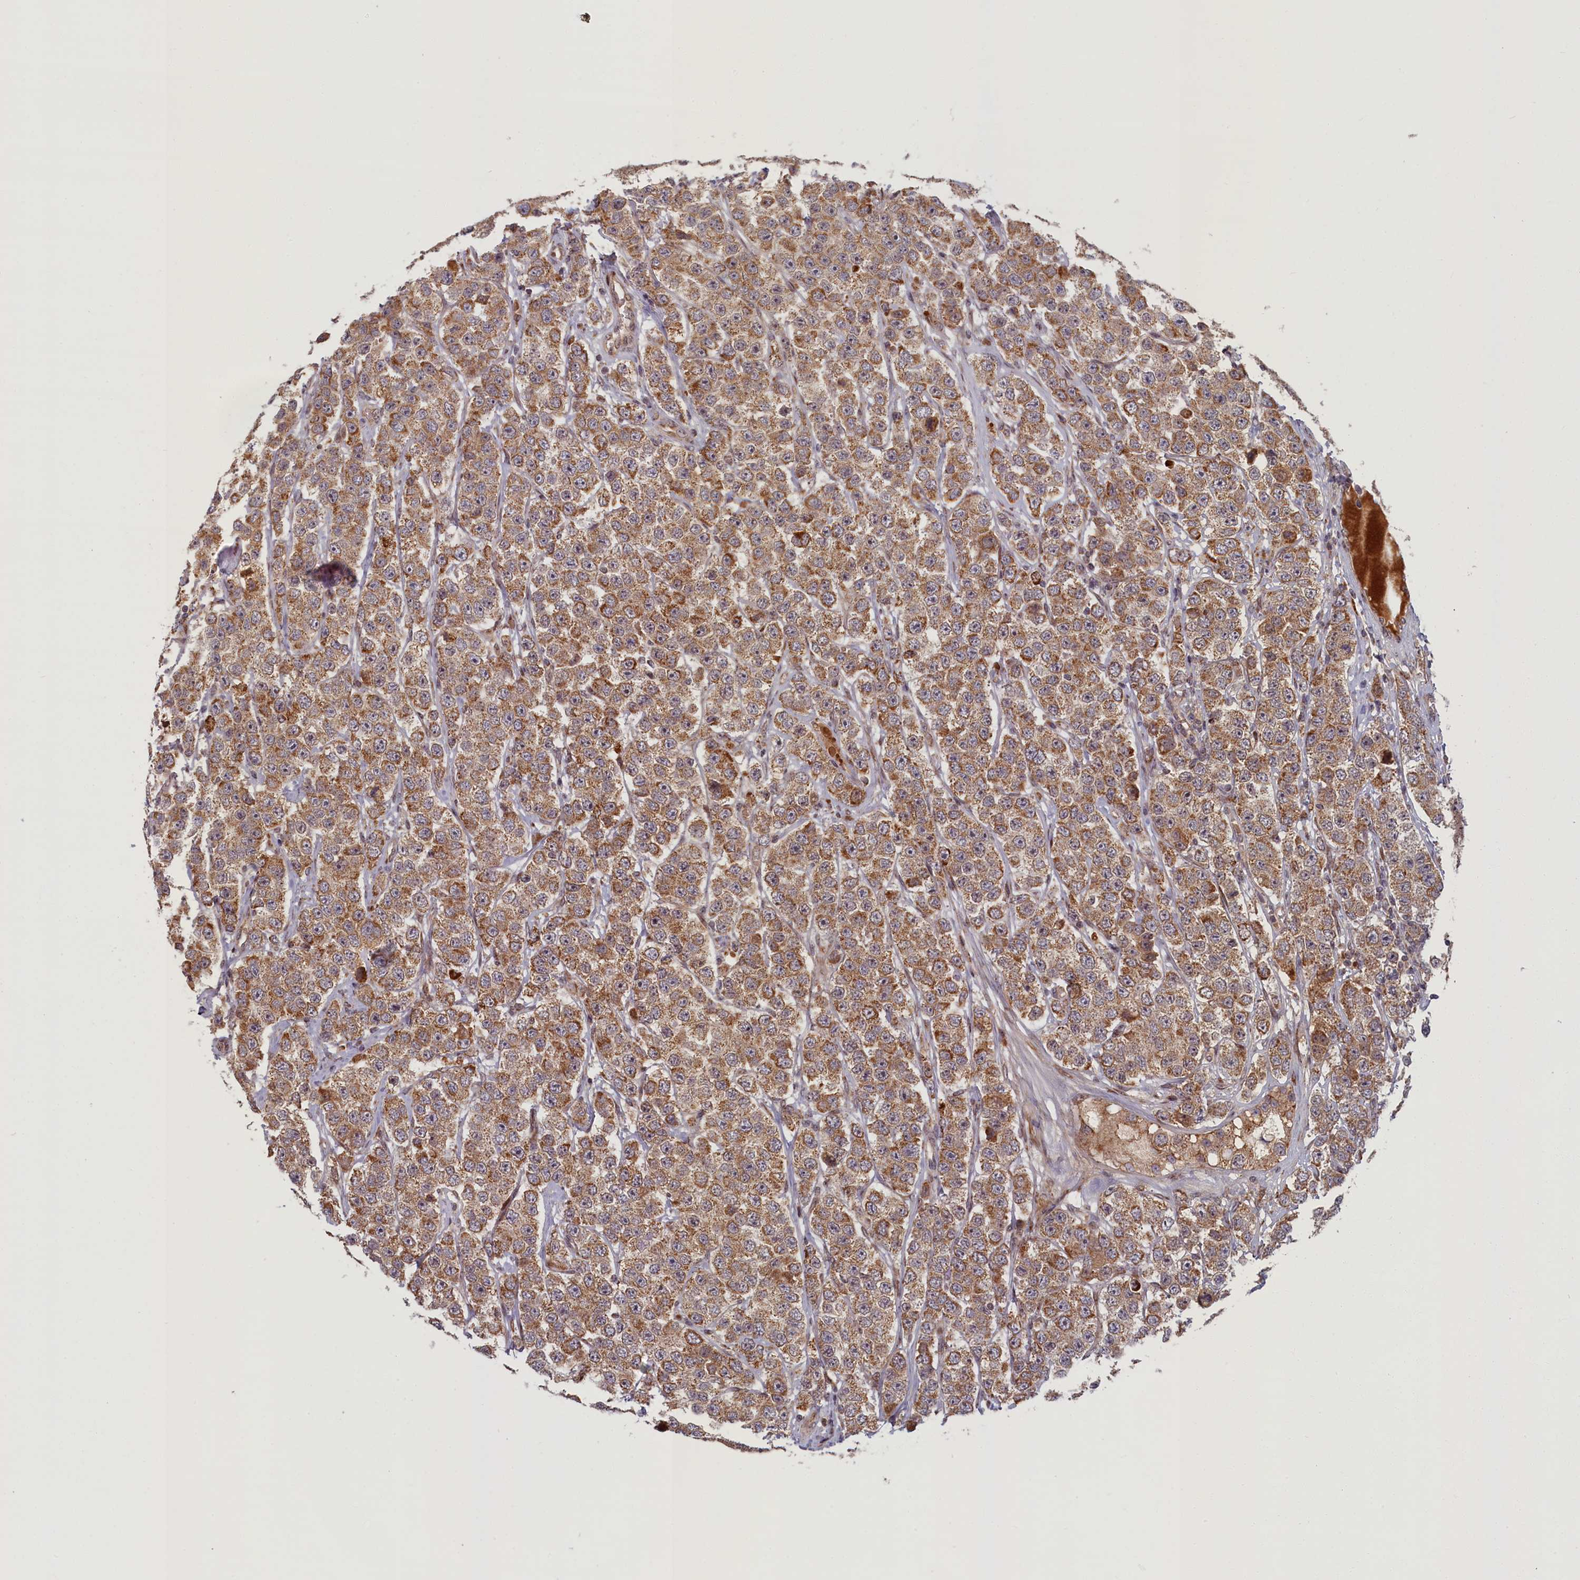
{"staining": {"intensity": "moderate", "quantity": ">75%", "location": "cytoplasmic/membranous"}, "tissue": "testis cancer", "cell_type": "Tumor cells", "image_type": "cancer", "snomed": [{"axis": "morphology", "description": "Seminoma, NOS"}, {"axis": "topography", "description": "Testis"}], "caption": "A medium amount of moderate cytoplasmic/membranous staining is seen in about >75% of tumor cells in testis cancer (seminoma) tissue. (brown staining indicates protein expression, while blue staining denotes nuclei).", "gene": "PLA2G10", "patient": {"sex": "male", "age": 28}}